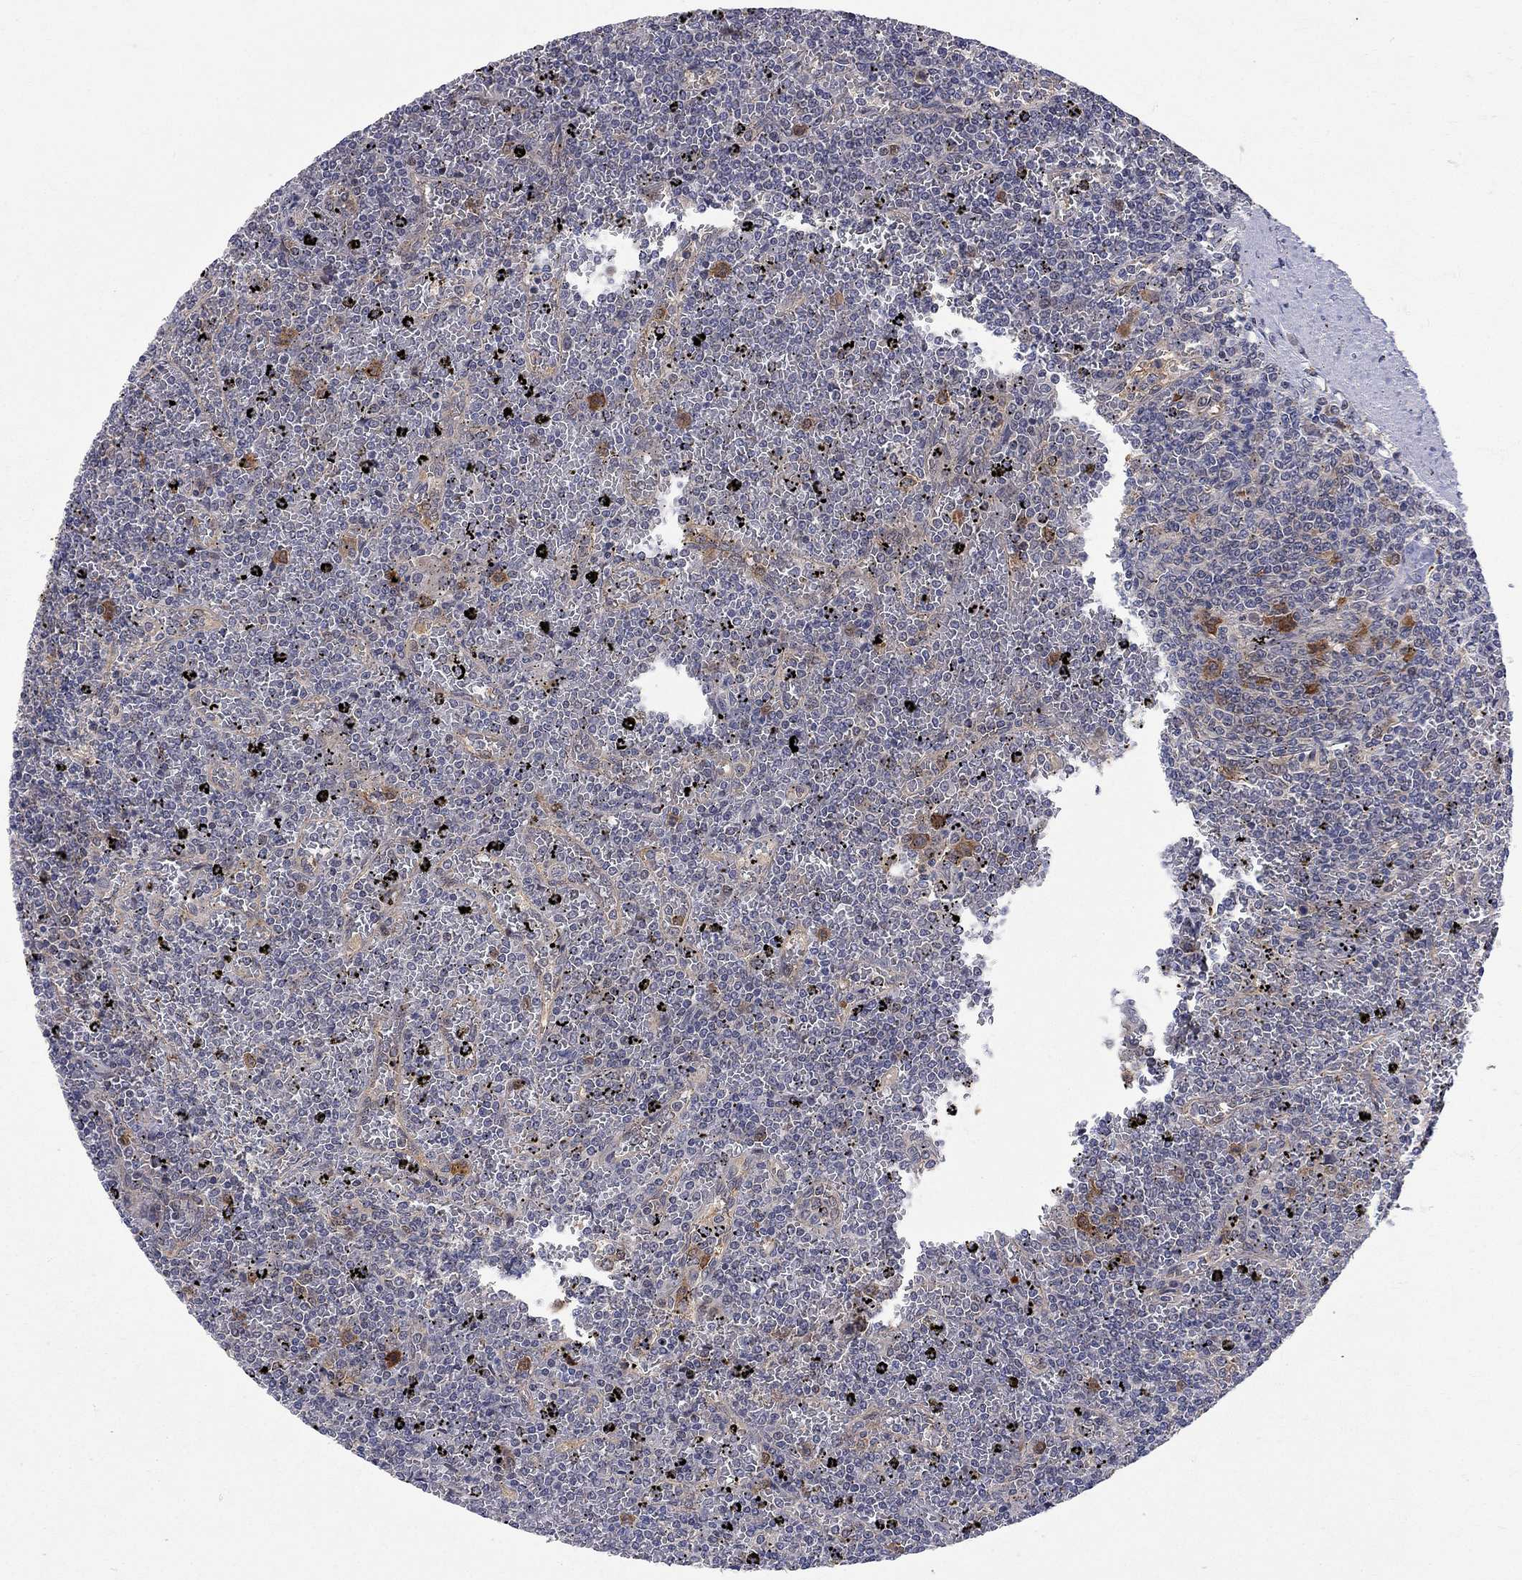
{"staining": {"intensity": "negative", "quantity": "none", "location": "none"}, "tissue": "lymphoma", "cell_type": "Tumor cells", "image_type": "cancer", "snomed": [{"axis": "morphology", "description": "Malignant lymphoma, non-Hodgkin's type, Low grade"}, {"axis": "topography", "description": "Spleen"}], "caption": "Immunohistochemical staining of malignant lymphoma, non-Hodgkin's type (low-grade) exhibits no significant expression in tumor cells.", "gene": "GALNT8", "patient": {"sex": "female", "age": 77}}